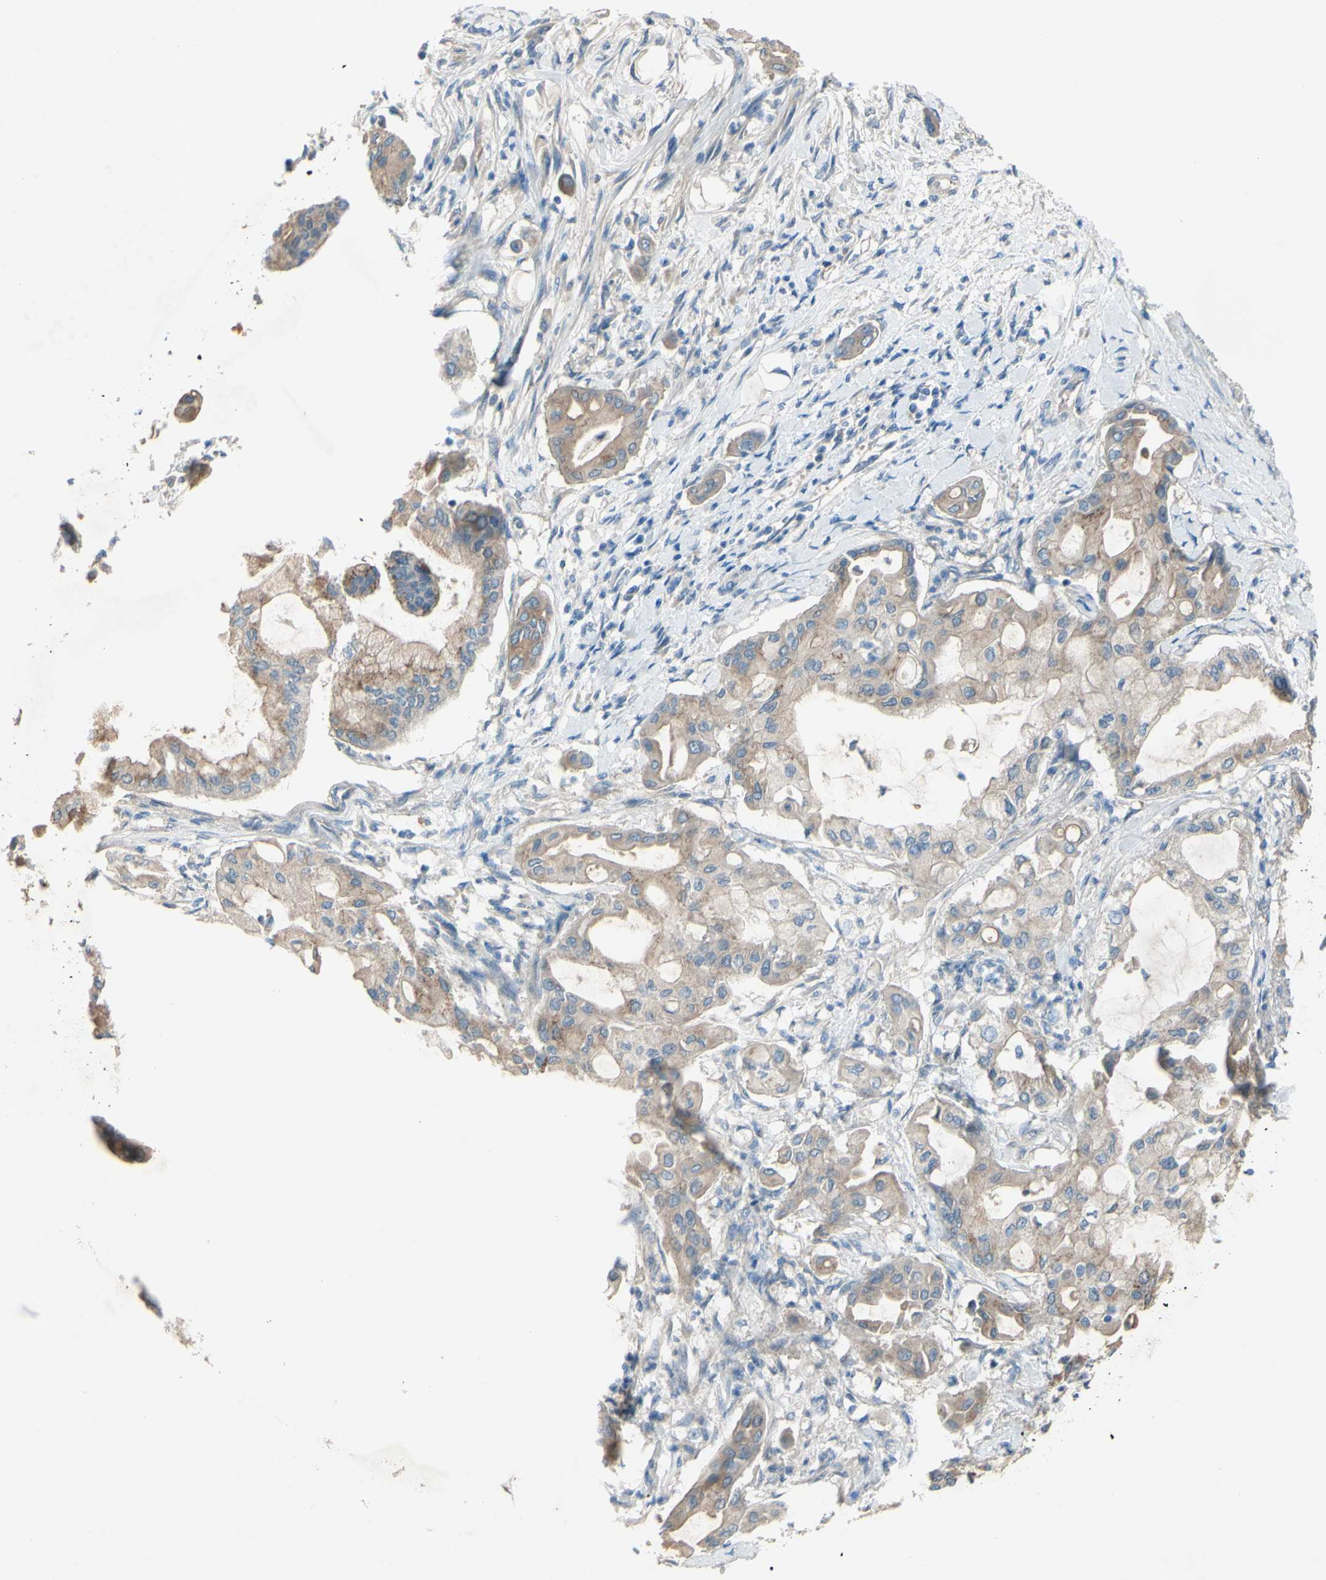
{"staining": {"intensity": "moderate", "quantity": "25%-75%", "location": "cytoplasmic/membranous"}, "tissue": "pancreatic cancer", "cell_type": "Tumor cells", "image_type": "cancer", "snomed": [{"axis": "morphology", "description": "Adenocarcinoma, NOS"}, {"axis": "morphology", "description": "Adenocarcinoma, metastatic, NOS"}, {"axis": "topography", "description": "Lymph node"}, {"axis": "topography", "description": "Pancreas"}, {"axis": "topography", "description": "Duodenum"}], "caption": "The photomicrograph displays a brown stain indicating the presence of a protein in the cytoplasmic/membranous of tumor cells in metastatic adenocarcinoma (pancreatic).", "gene": "ATRN", "patient": {"sex": "female", "age": 64}}